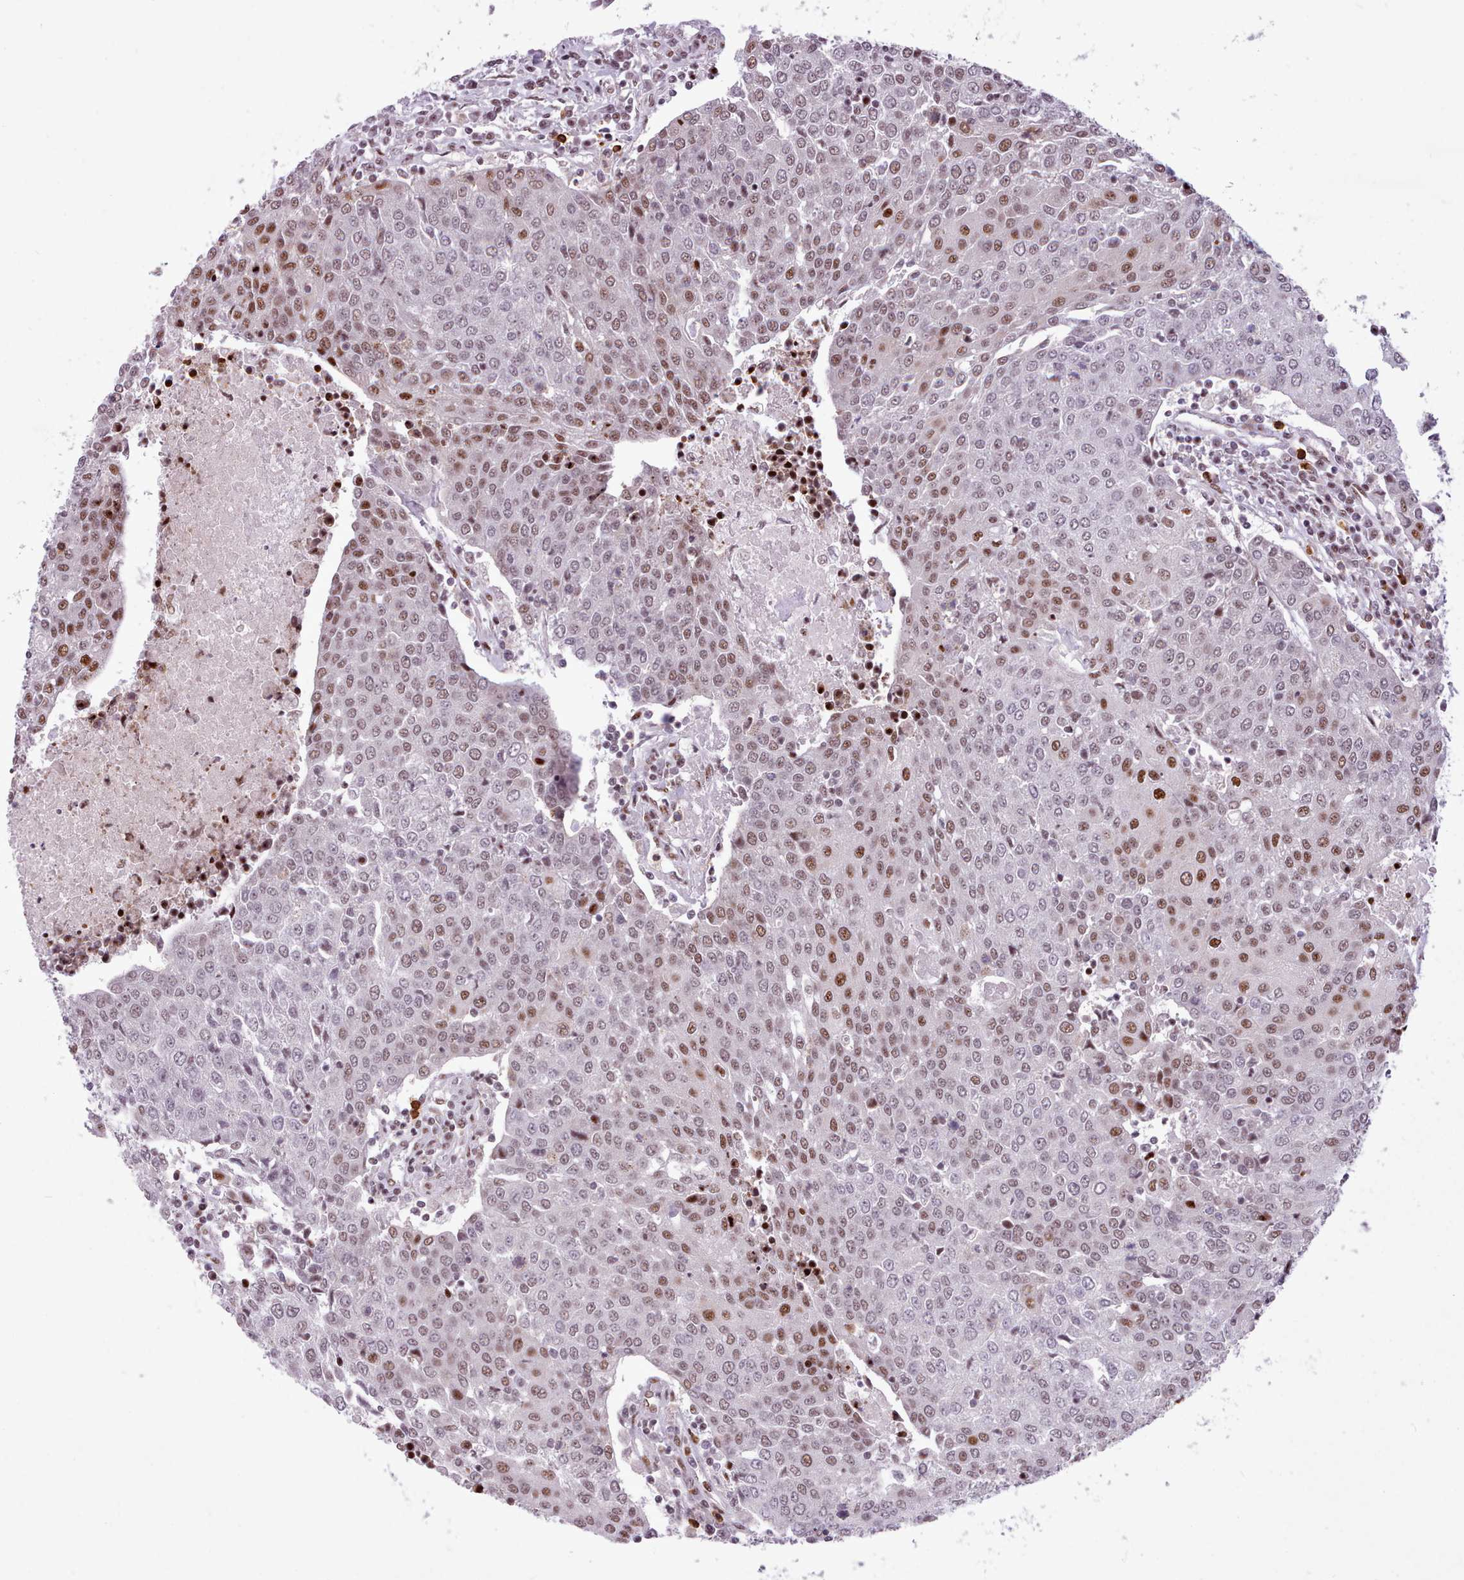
{"staining": {"intensity": "moderate", "quantity": ">75%", "location": "nuclear"}, "tissue": "urothelial cancer", "cell_type": "Tumor cells", "image_type": "cancer", "snomed": [{"axis": "morphology", "description": "Urothelial carcinoma, High grade"}, {"axis": "topography", "description": "Urinary bladder"}], "caption": "Protein staining of high-grade urothelial carcinoma tissue reveals moderate nuclear staining in about >75% of tumor cells. Nuclei are stained in blue.", "gene": "SRSF4", "patient": {"sex": "female", "age": 85}}